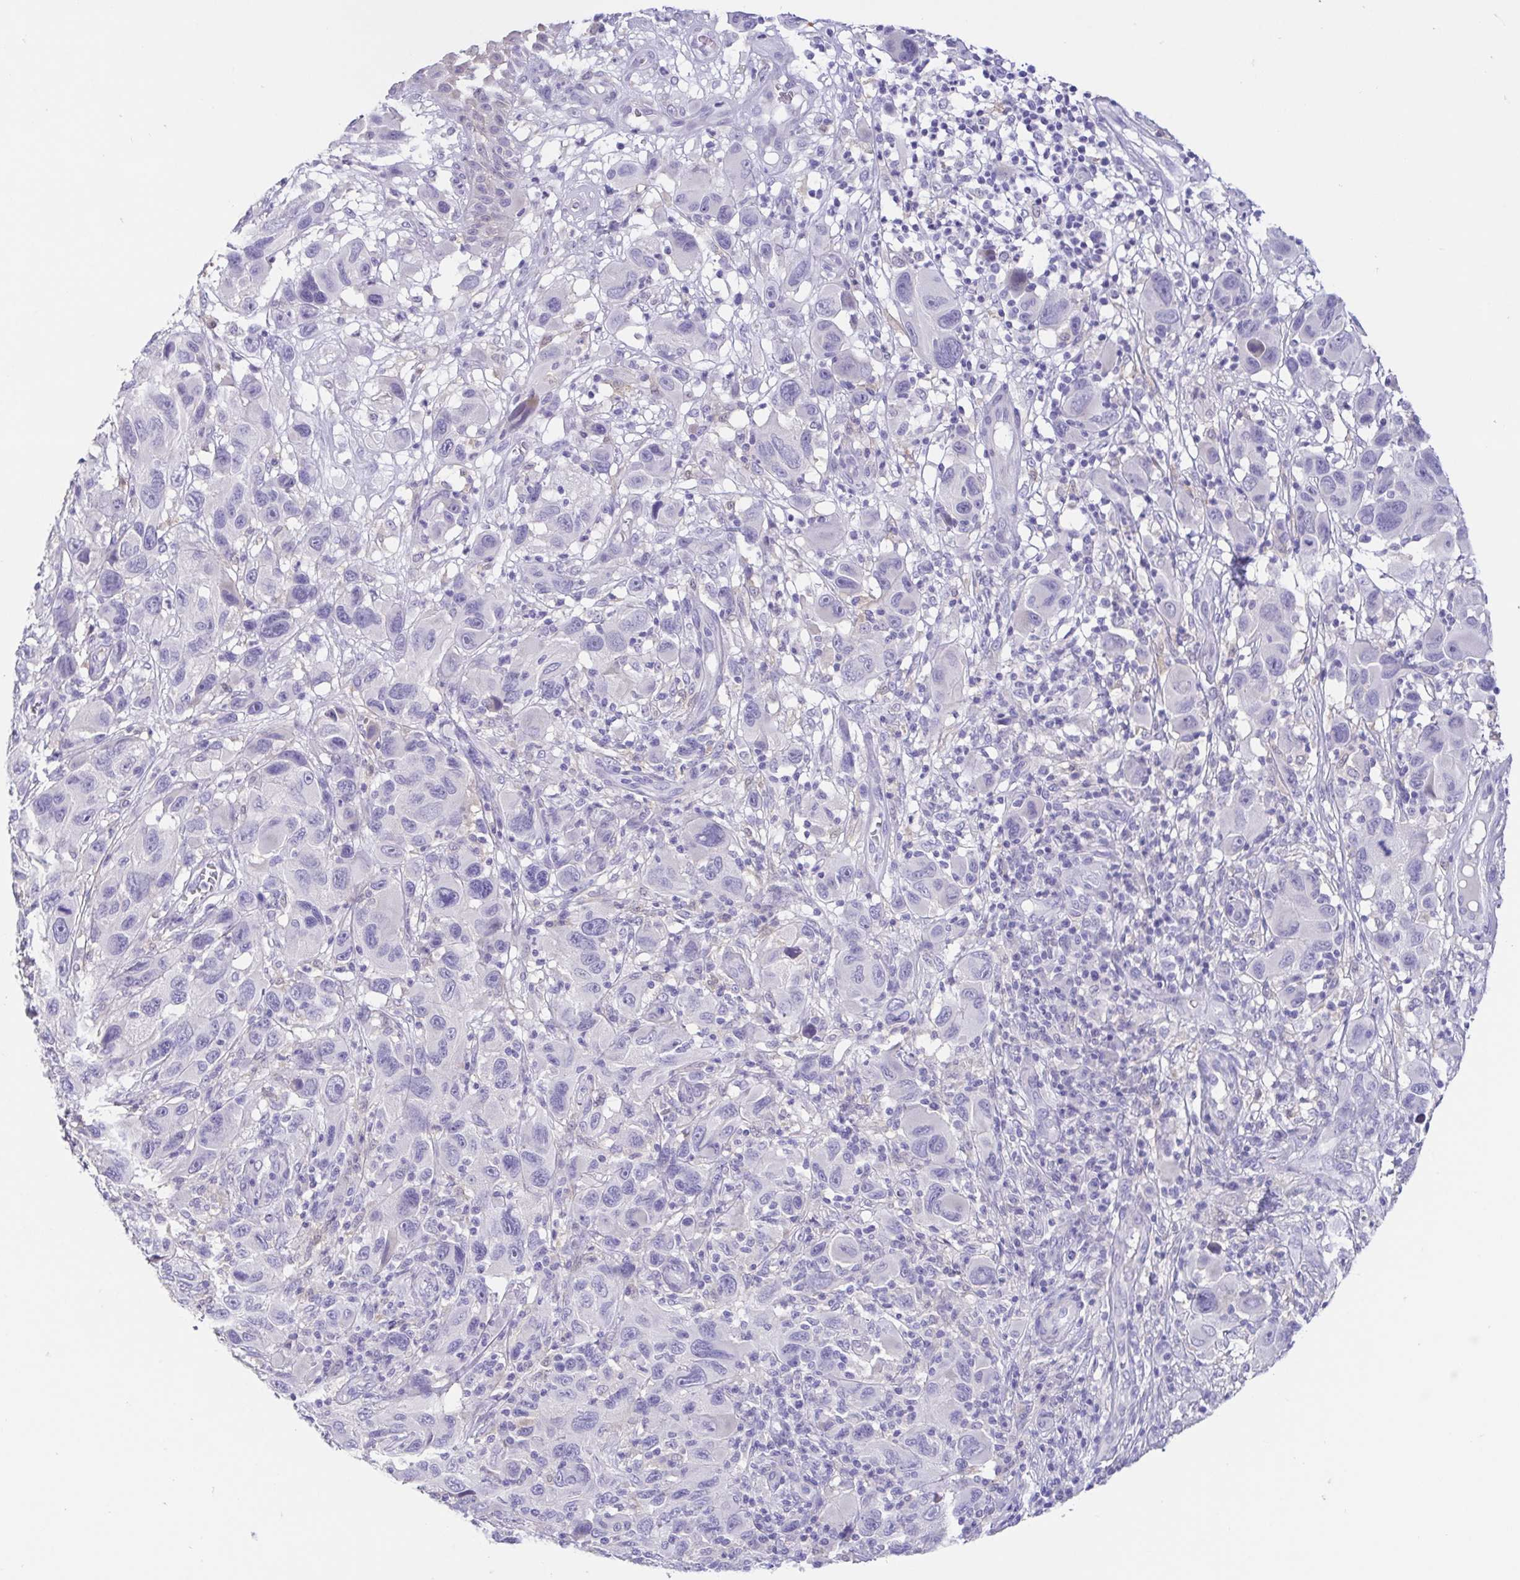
{"staining": {"intensity": "negative", "quantity": "none", "location": "none"}, "tissue": "melanoma", "cell_type": "Tumor cells", "image_type": "cancer", "snomed": [{"axis": "morphology", "description": "Malignant melanoma, NOS"}, {"axis": "topography", "description": "Skin"}], "caption": "A photomicrograph of malignant melanoma stained for a protein shows no brown staining in tumor cells.", "gene": "FABP3", "patient": {"sex": "male", "age": 53}}